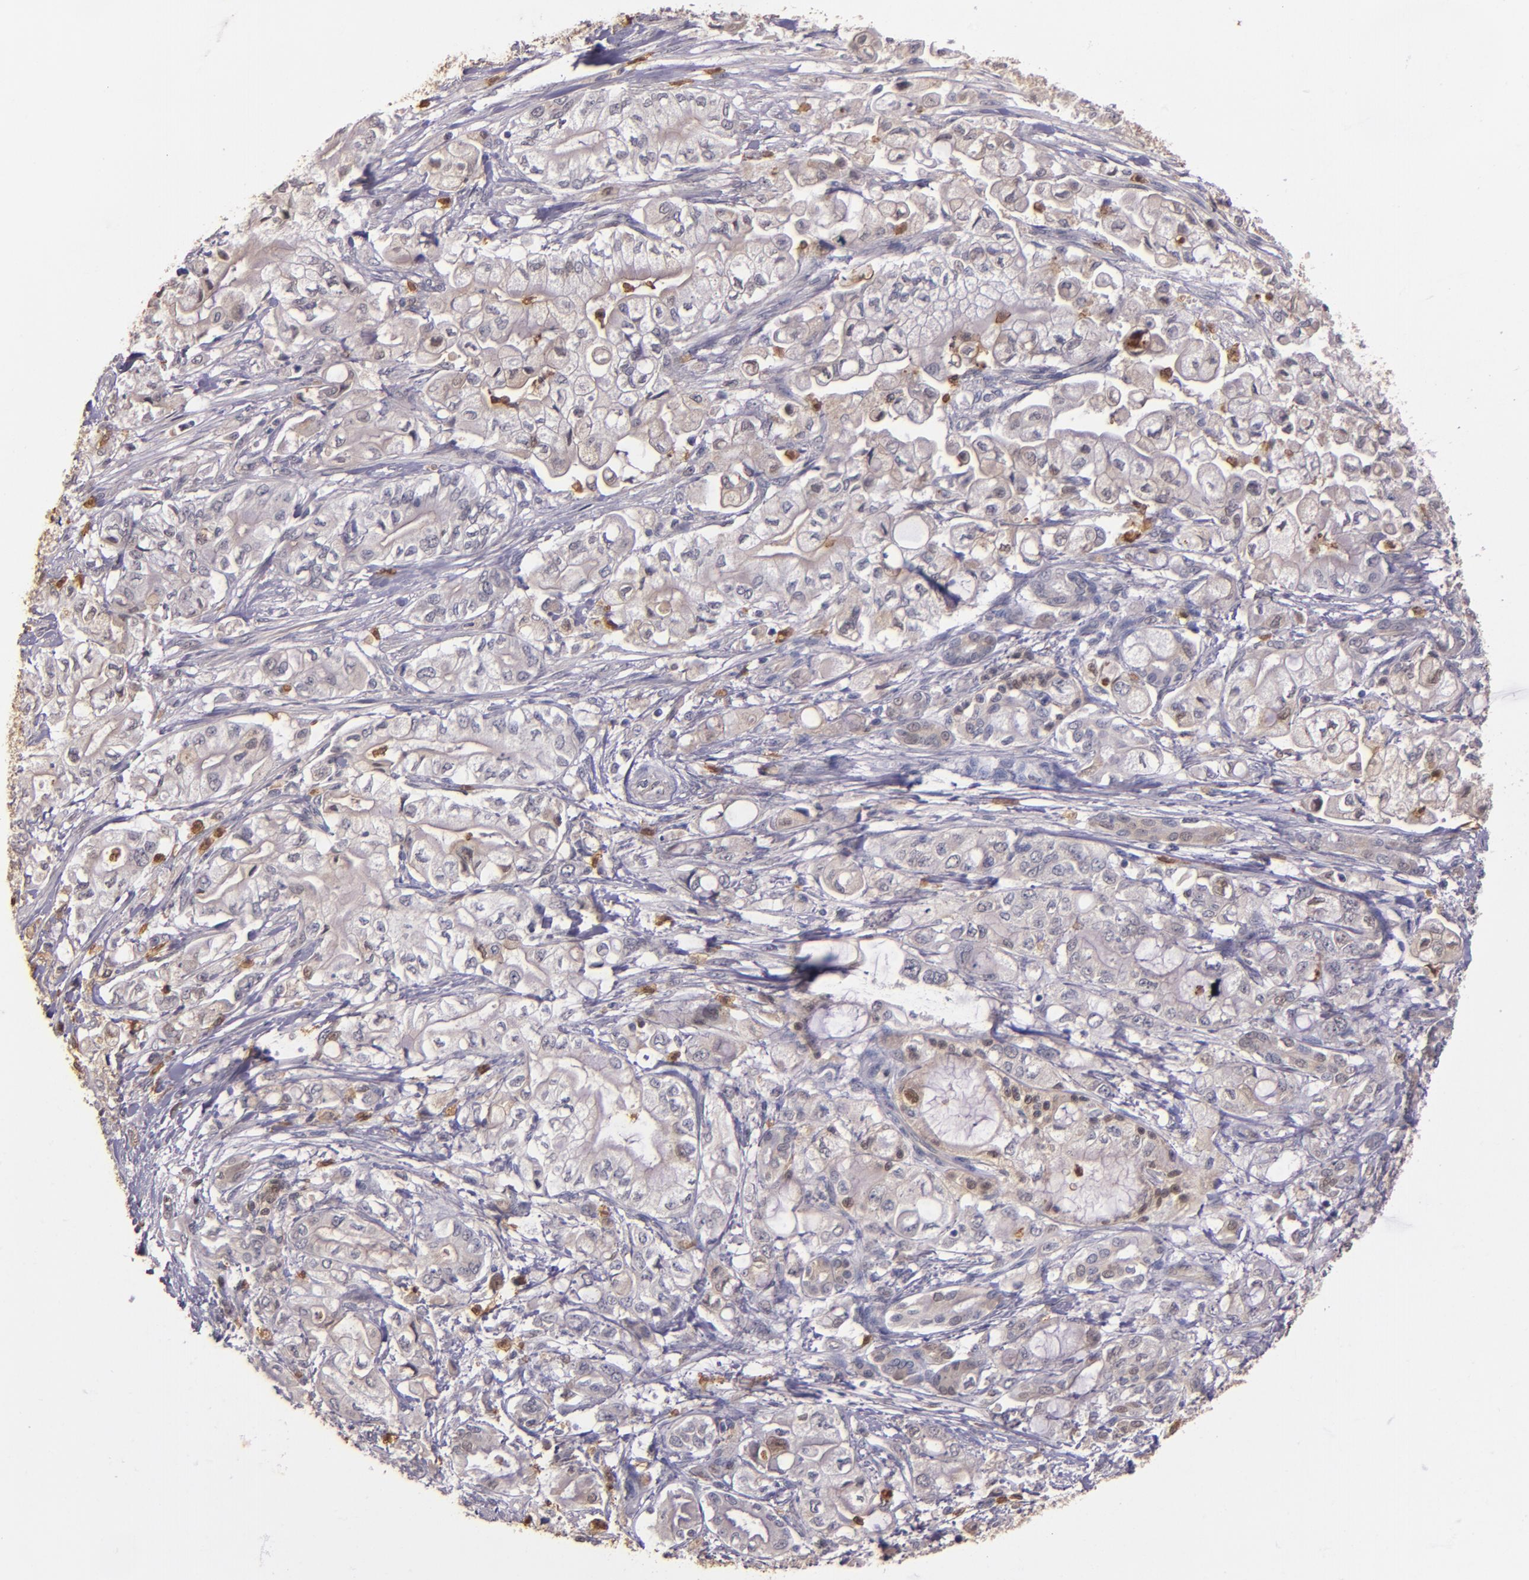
{"staining": {"intensity": "weak", "quantity": ">75%", "location": "cytoplasmic/membranous"}, "tissue": "pancreatic cancer", "cell_type": "Tumor cells", "image_type": "cancer", "snomed": [{"axis": "morphology", "description": "Adenocarcinoma, NOS"}, {"axis": "topography", "description": "Pancreas"}], "caption": "Pancreatic adenocarcinoma stained with DAB immunohistochemistry shows low levels of weak cytoplasmic/membranous staining in about >75% of tumor cells. Using DAB (3,3'-diaminobenzidine) (brown) and hematoxylin (blue) stains, captured at high magnification using brightfield microscopy.", "gene": "PTS", "patient": {"sex": "male", "age": 79}}